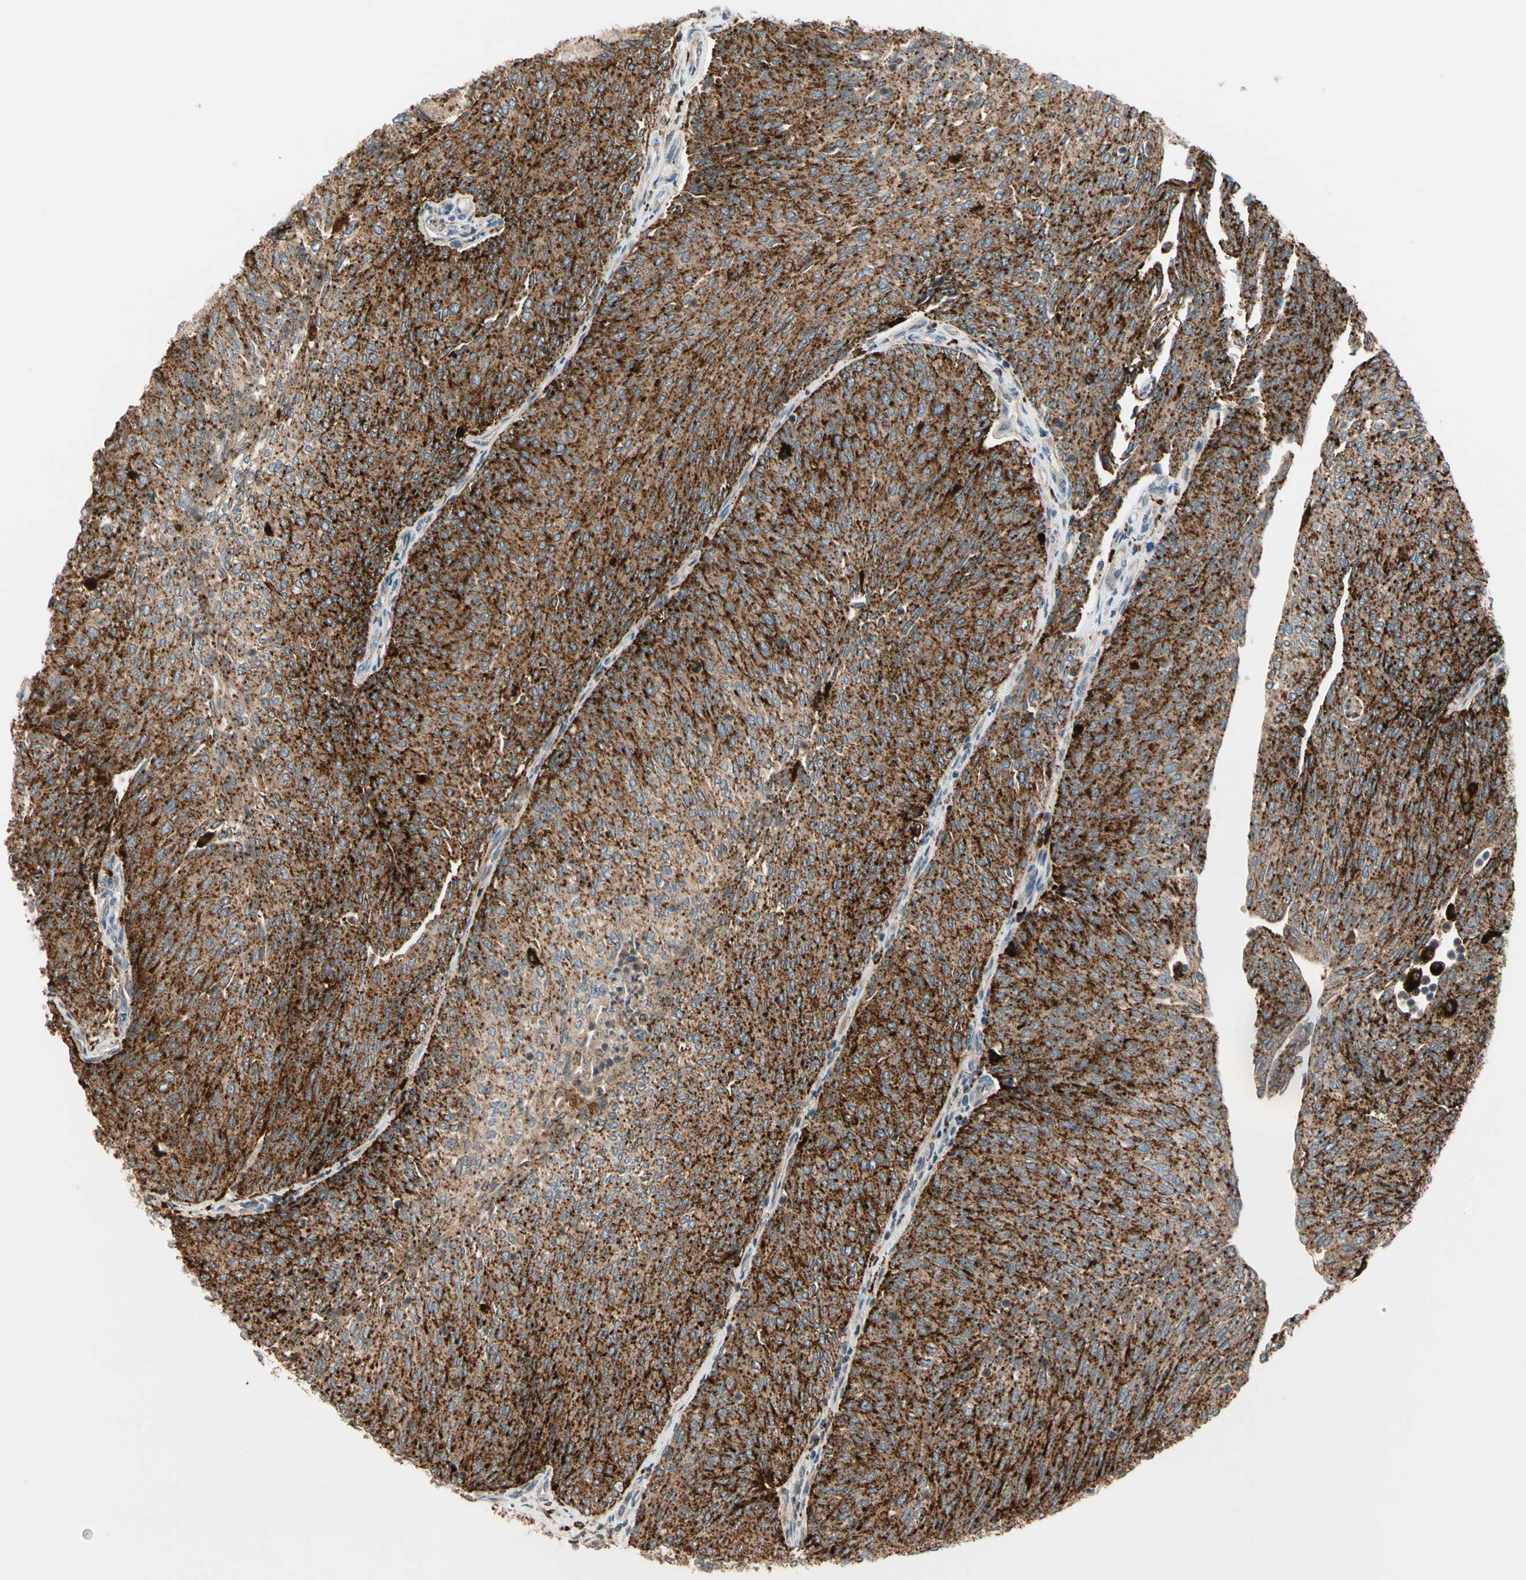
{"staining": {"intensity": "strong", "quantity": ">75%", "location": "cytoplasmic/membranous"}, "tissue": "urothelial cancer", "cell_type": "Tumor cells", "image_type": "cancer", "snomed": [{"axis": "morphology", "description": "Urothelial carcinoma, Low grade"}, {"axis": "topography", "description": "Urinary bladder"}], "caption": "A micrograph of urothelial cancer stained for a protein shows strong cytoplasmic/membranous brown staining in tumor cells.", "gene": "GM2A", "patient": {"sex": "female", "age": 79}}